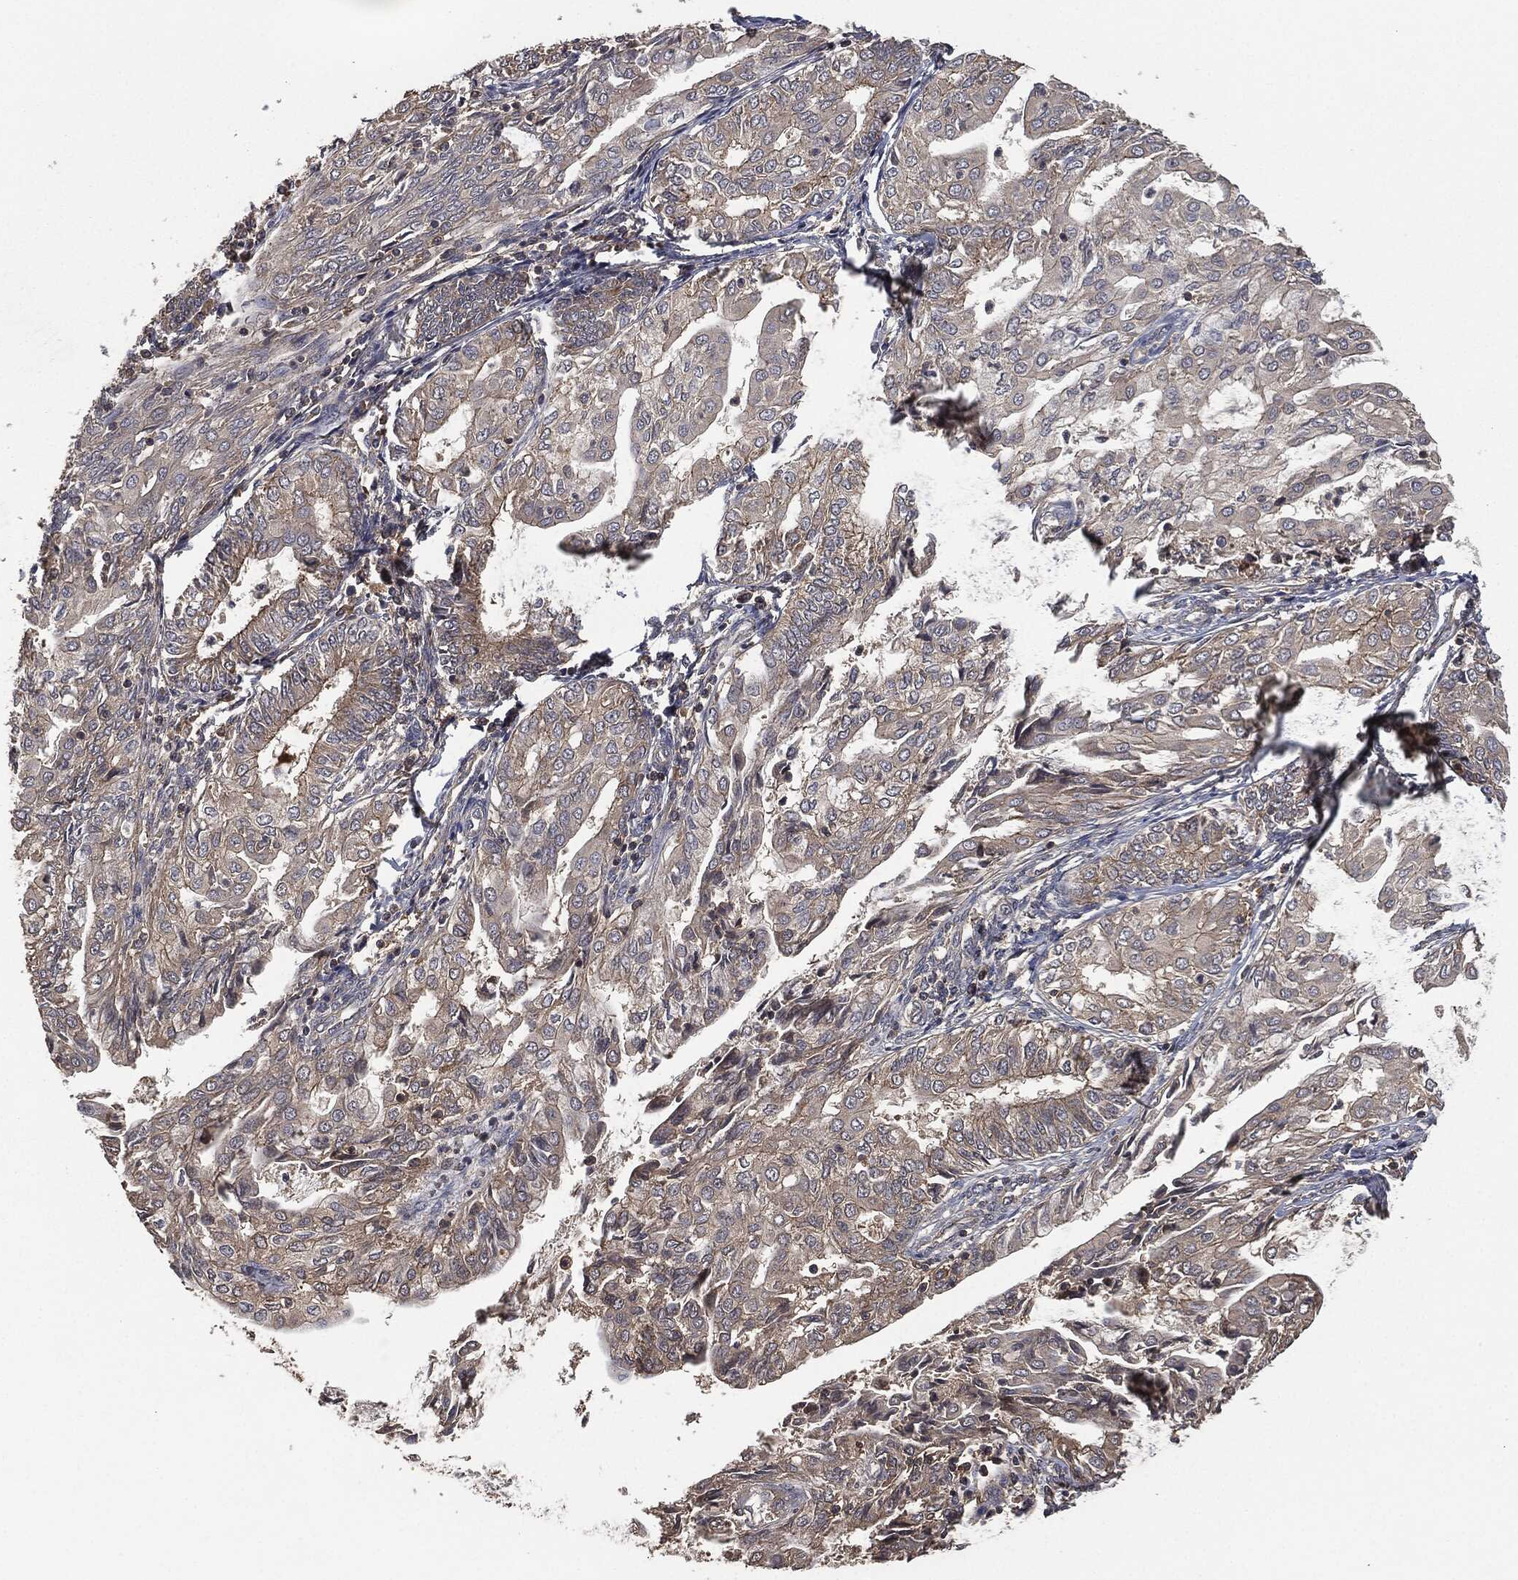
{"staining": {"intensity": "negative", "quantity": "none", "location": "none"}, "tissue": "endometrial cancer", "cell_type": "Tumor cells", "image_type": "cancer", "snomed": [{"axis": "morphology", "description": "Adenocarcinoma, NOS"}, {"axis": "topography", "description": "Endometrium"}], "caption": "Tumor cells show no significant protein positivity in endometrial adenocarcinoma. The staining was performed using DAB to visualize the protein expression in brown, while the nuclei were stained in blue with hematoxylin (Magnification: 20x).", "gene": "ERBIN", "patient": {"sex": "female", "age": 68}}